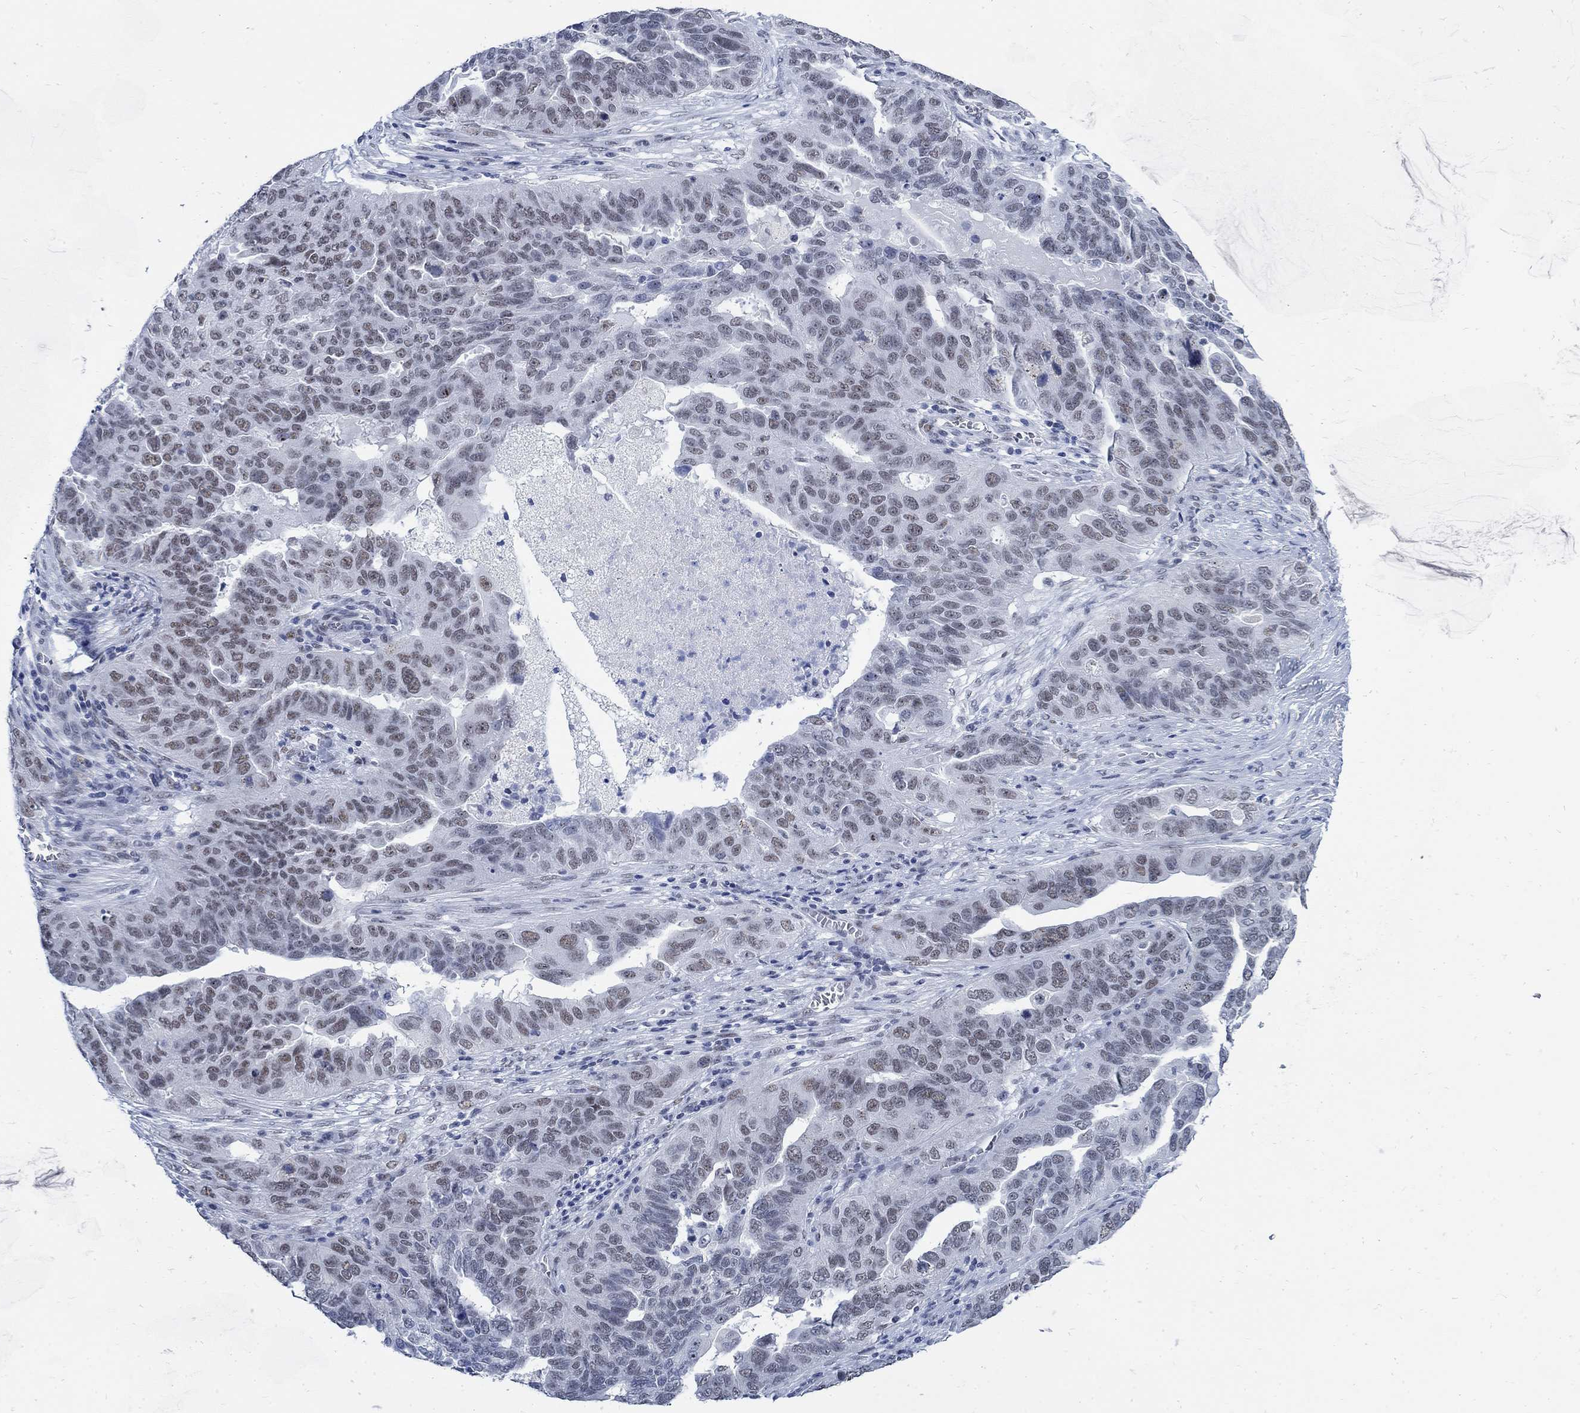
{"staining": {"intensity": "weak", "quantity": "25%-75%", "location": "nuclear"}, "tissue": "ovarian cancer", "cell_type": "Tumor cells", "image_type": "cancer", "snomed": [{"axis": "morphology", "description": "Carcinoma, endometroid"}, {"axis": "topography", "description": "Soft tissue"}, {"axis": "topography", "description": "Ovary"}], "caption": "An IHC image of neoplastic tissue is shown. Protein staining in brown highlights weak nuclear positivity in ovarian cancer (endometroid carcinoma) within tumor cells.", "gene": "DLK1", "patient": {"sex": "female", "age": 52}}